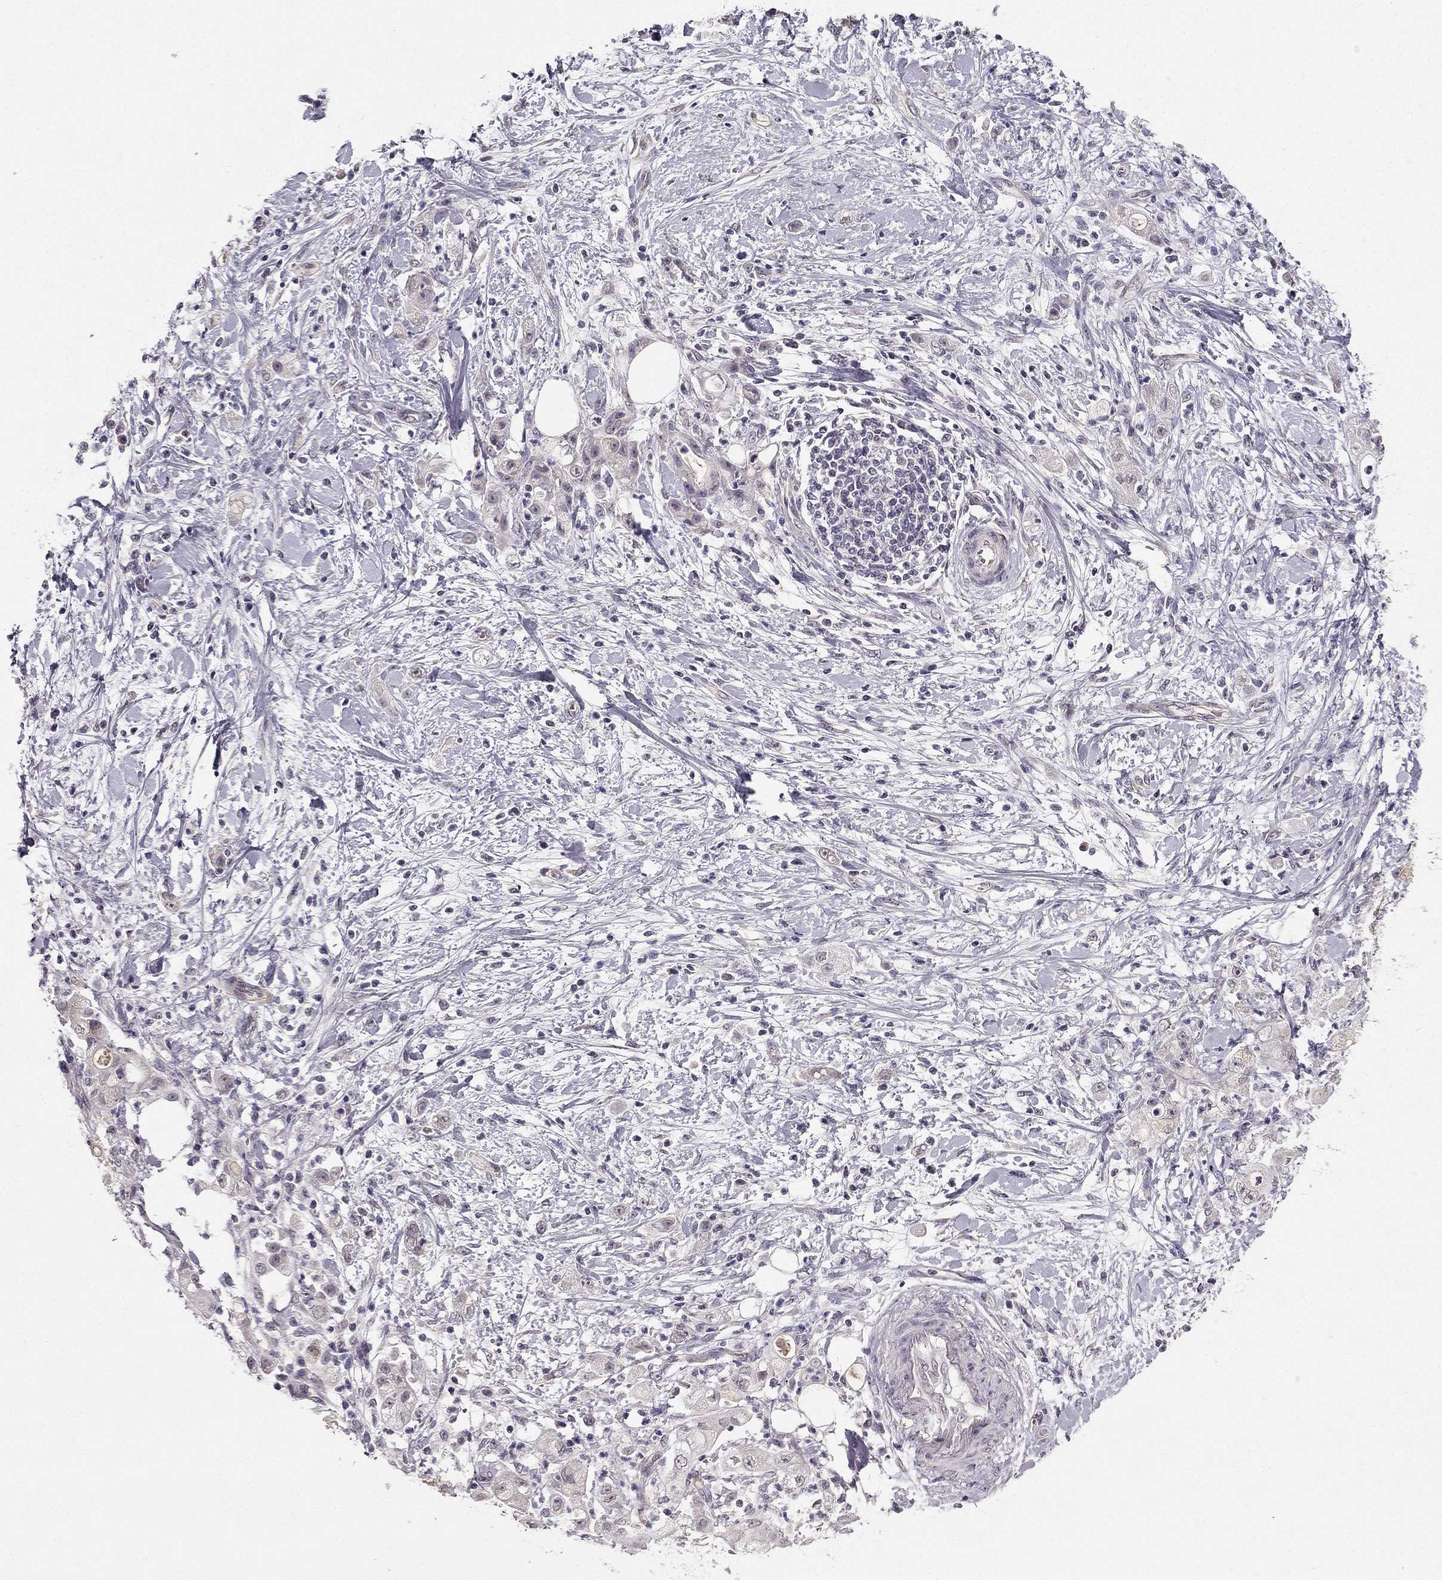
{"staining": {"intensity": "negative", "quantity": "none", "location": "none"}, "tissue": "stomach cancer", "cell_type": "Tumor cells", "image_type": "cancer", "snomed": [{"axis": "morphology", "description": "Adenocarcinoma, NOS"}, {"axis": "topography", "description": "Stomach"}], "caption": "Immunohistochemistry (IHC) of stomach adenocarcinoma displays no staining in tumor cells.", "gene": "TSPYL5", "patient": {"sex": "male", "age": 58}}